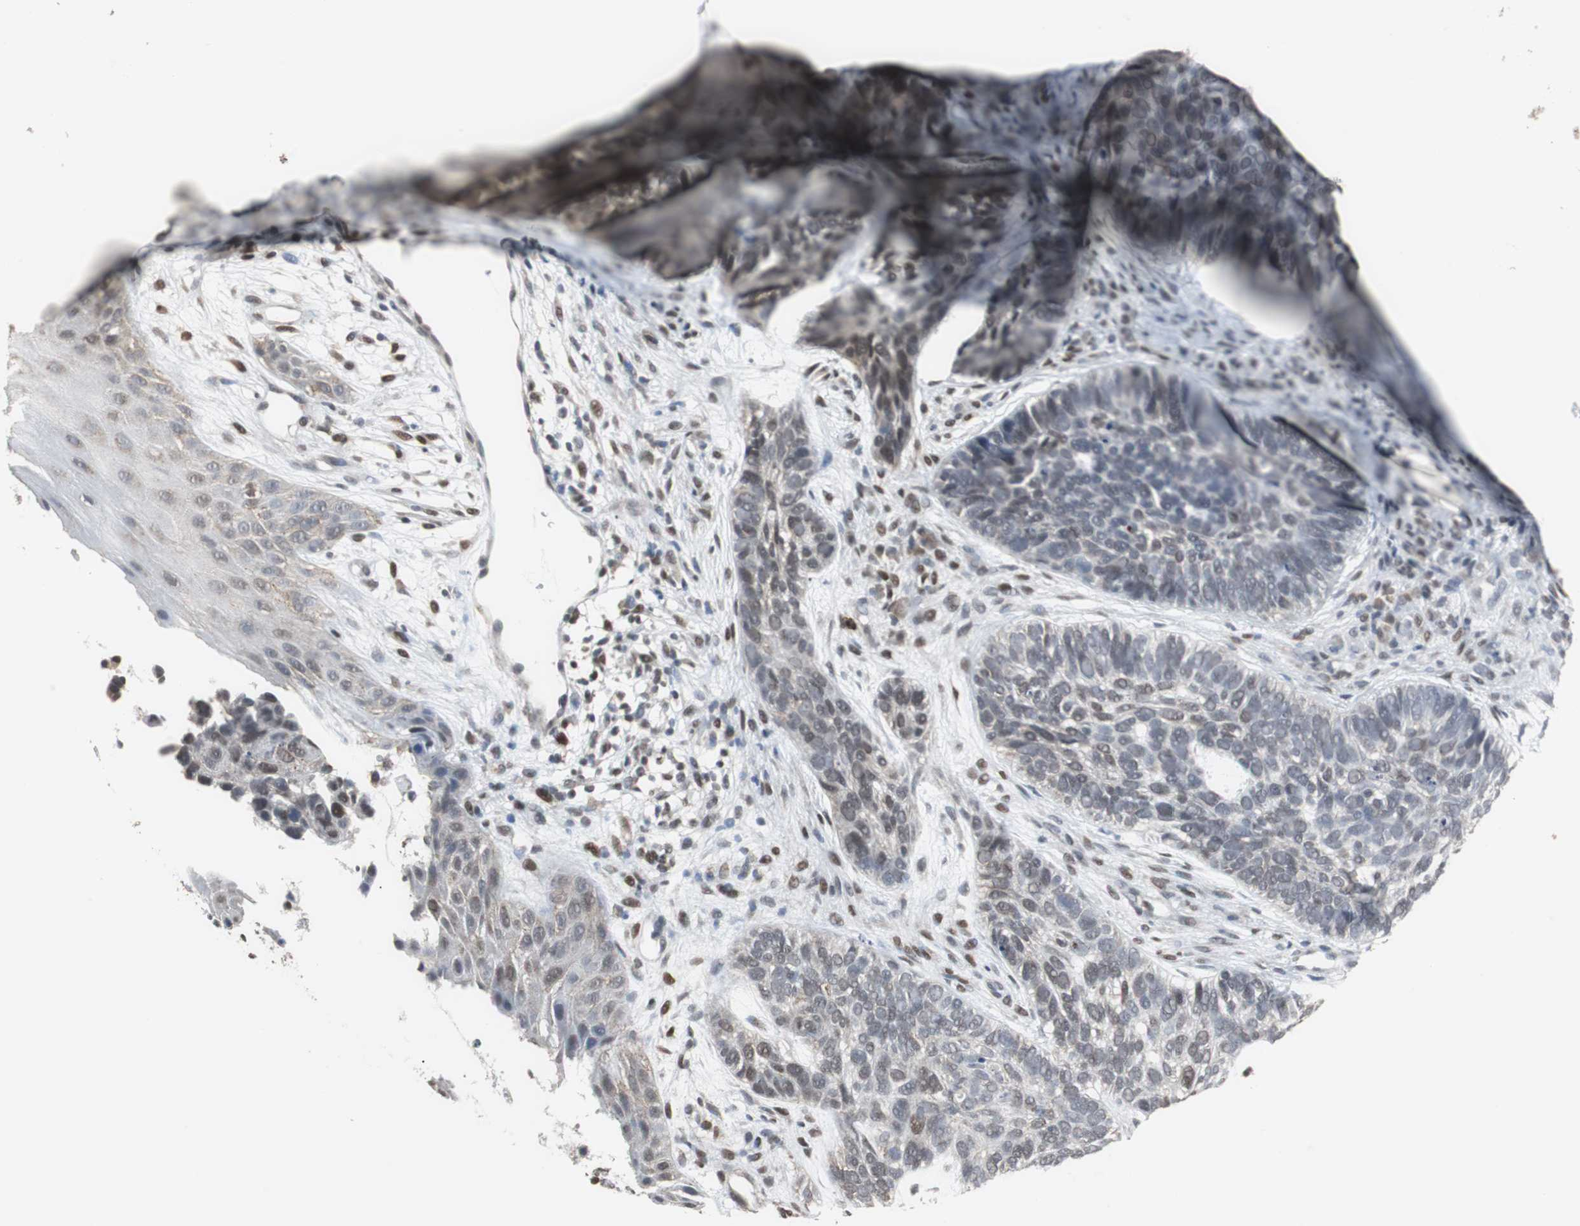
{"staining": {"intensity": "weak", "quantity": "<25%", "location": "nuclear"}, "tissue": "skin cancer", "cell_type": "Tumor cells", "image_type": "cancer", "snomed": [{"axis": "morphology", "description": "Basal cell carcinoma"}, {"axis": "topography", "description": "Skin"}], "caption": "DAB (3,3'-diaminobenzidine) immunohistochemical staining of skin cancer (basal cell carcinoma) displays no significant positivity in tumor cells.", "gene": "ZHX2", "patient": {"sex": "male", "age": 87}}